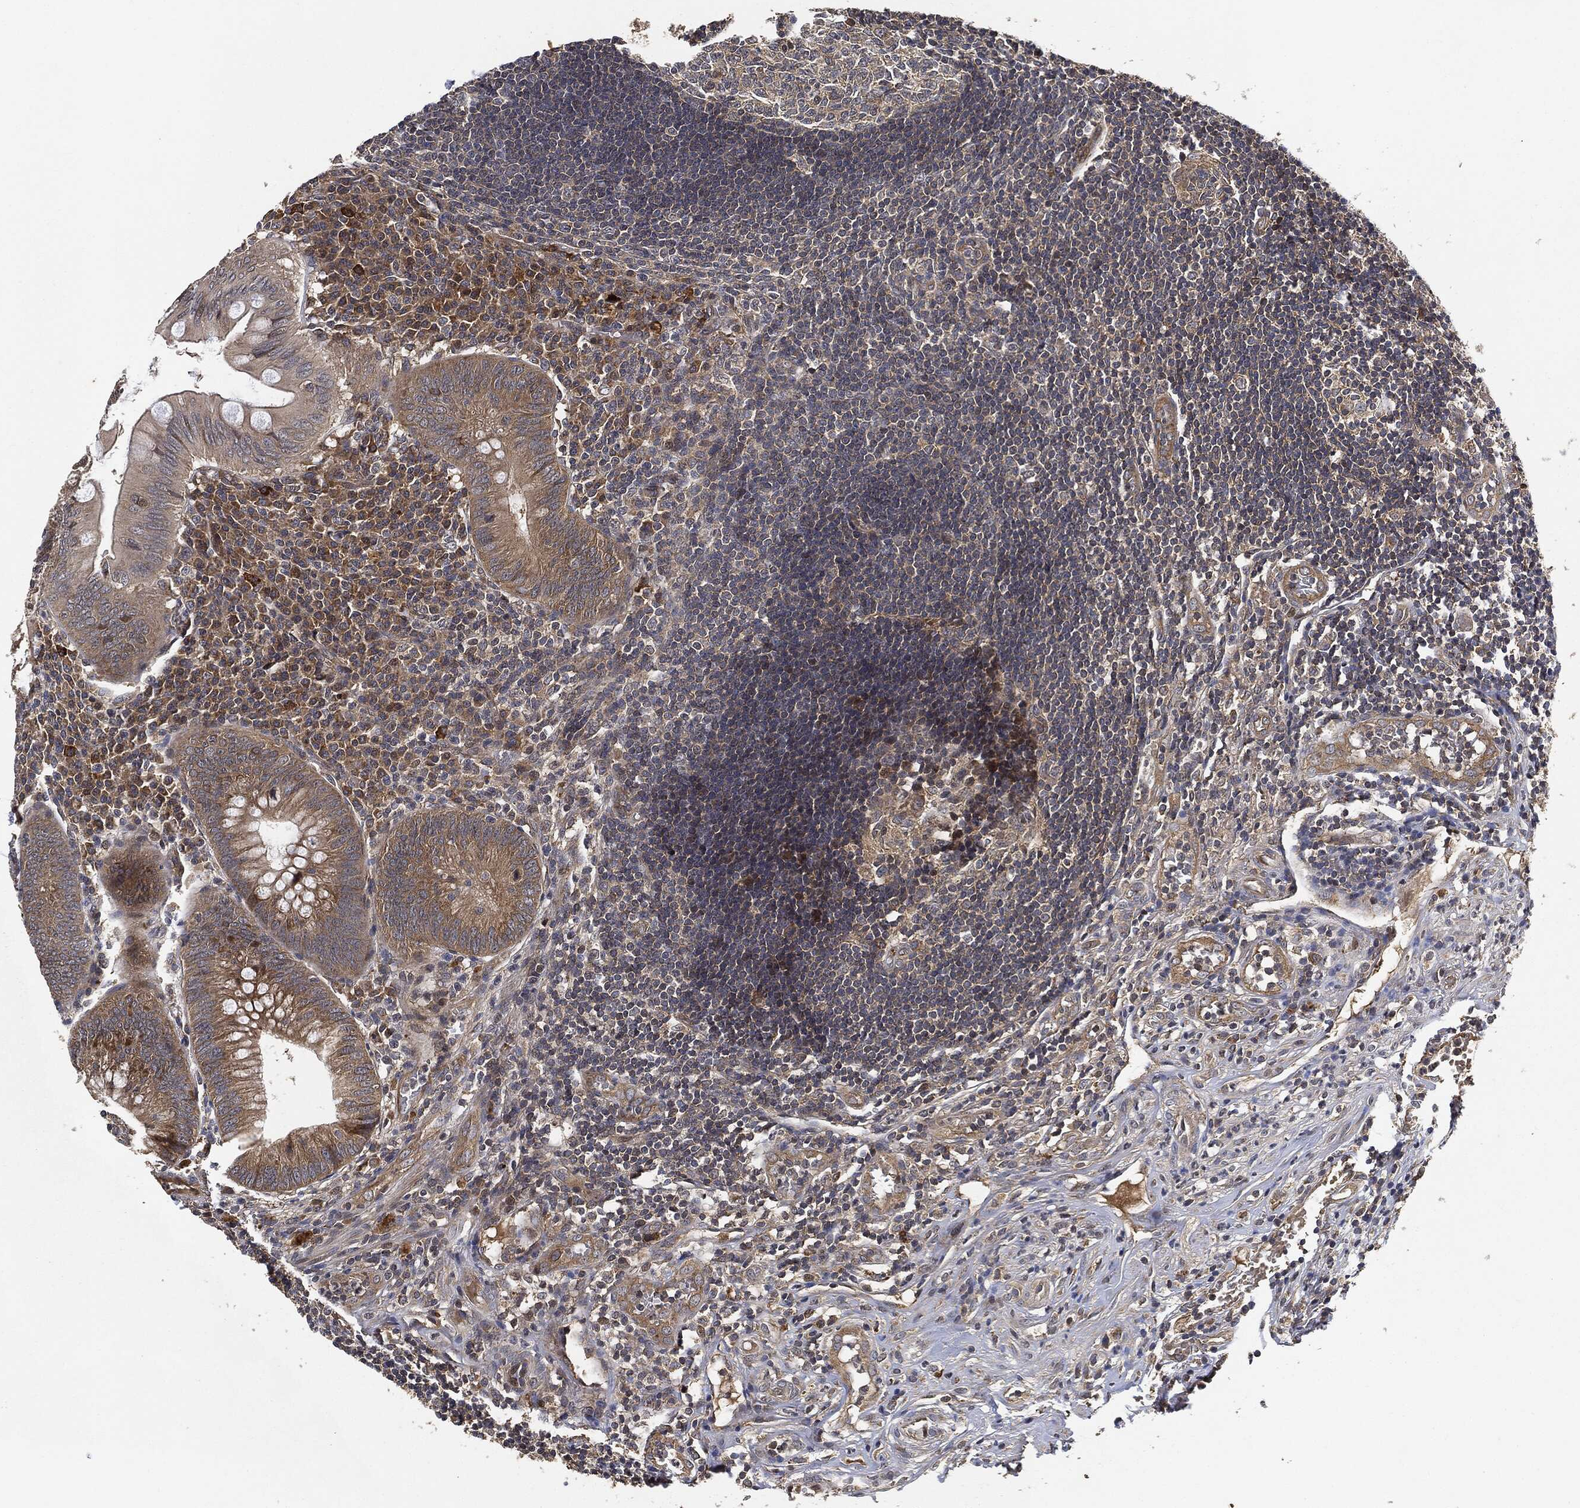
{"staining": {"intensity": "moderate", "quantity": "<25%", "location": "cytoplasmic/membranous"}, "tissue": "appendix", "cell_type": "Glandular cells", "image_type": "normal", "snomed": [{"axis": "morphology", "description": "Normal tissue, NOS"}, {"axis": "morphology", "description": "Inflammation, NOS"}, {"axis": "topography", "description": "Appendix"}], "caption": "Immunohistochemical staining of unremarkable appendix exhibits <25% levels of moderate cytoplasmic/membranous protein expression in approximately <25% of glandular cells.", "gene": "MLST8", "patient": {"sex": "male", "age": 16}}